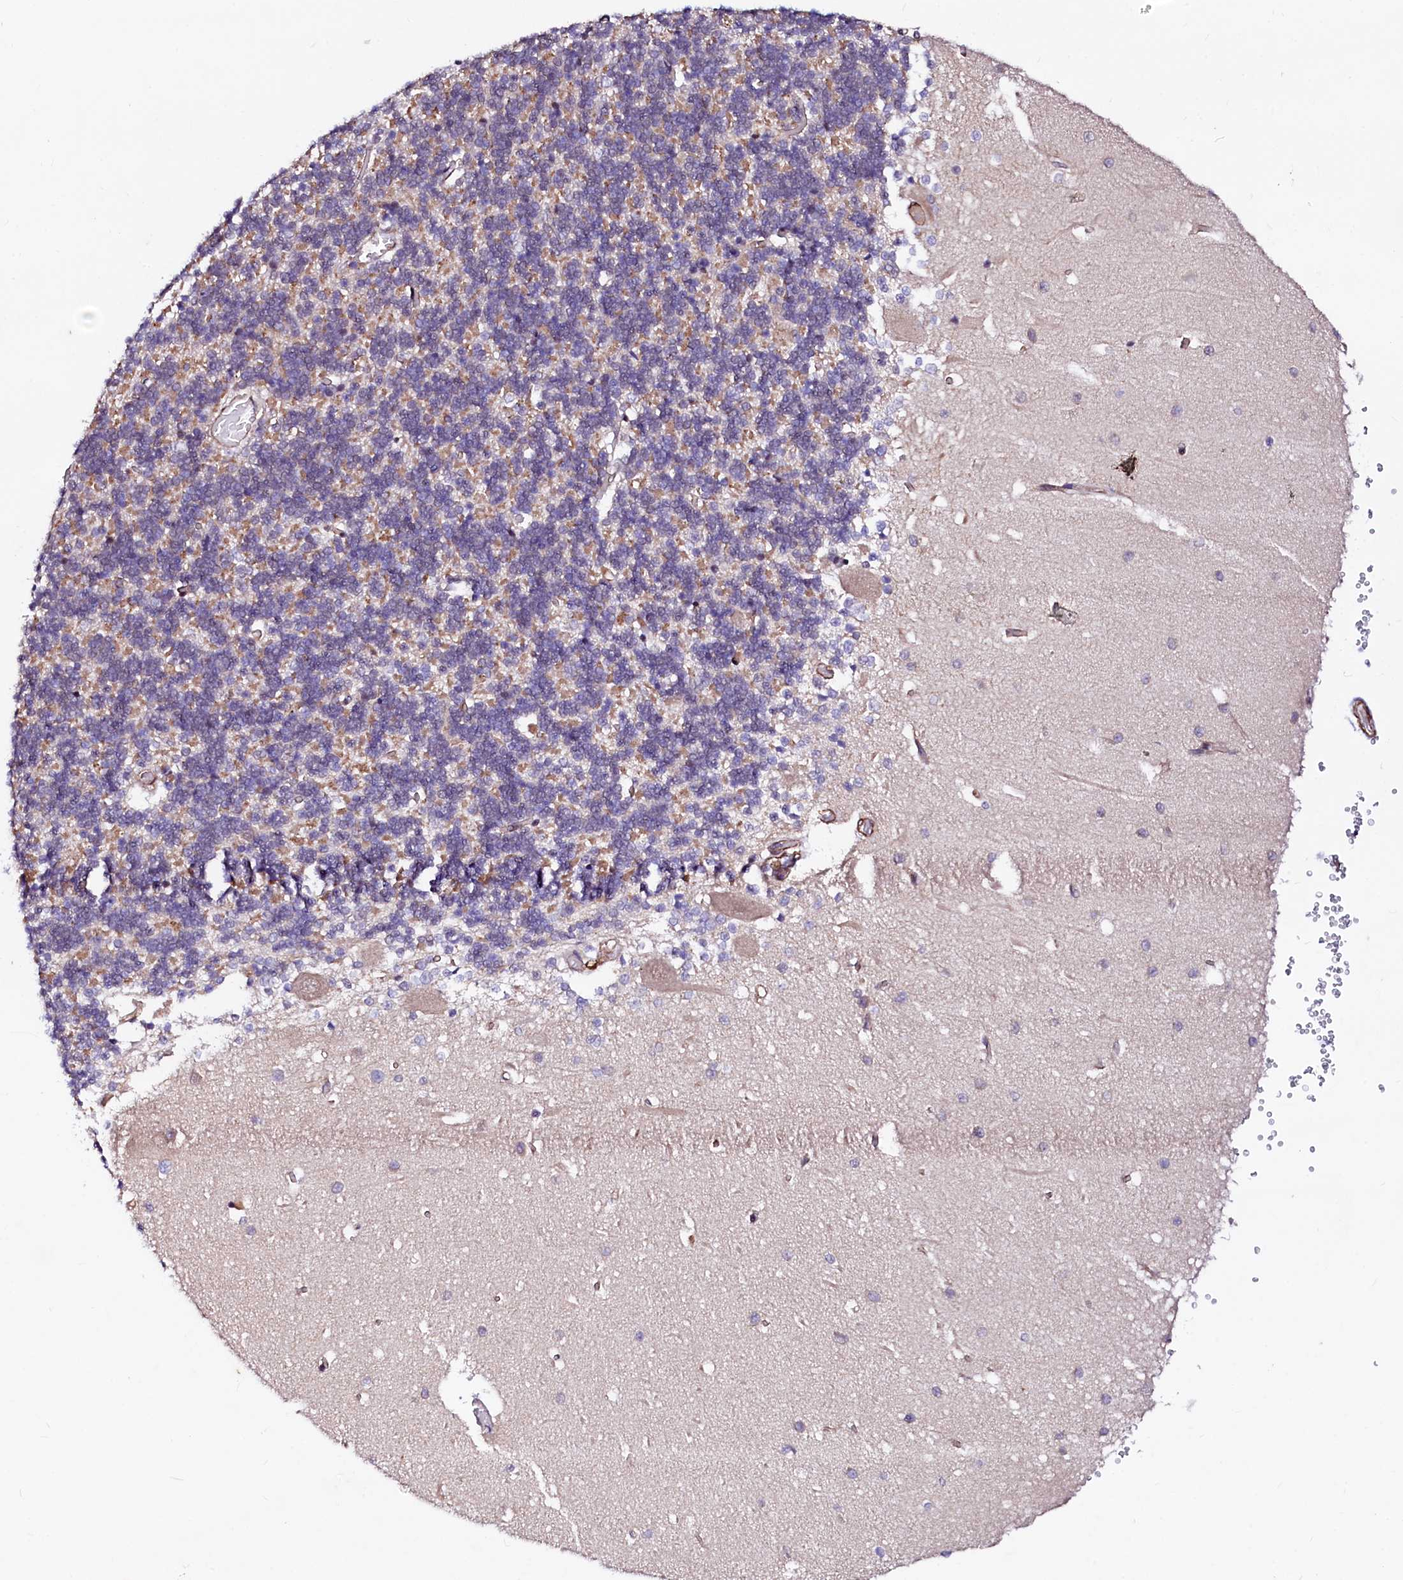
{"staining": {"intensity": "negative", "quantity": "none", "location": "none"}, "tissue": "cerebellum", "cell_type": "Cells in granular layer", "image_type": "normal", "snomed": [{"axis": "morphology", "description": "Normal tissue, NOS"}, {"axis": "topography", "description": "Cerebellum"}], "caption": "A high-resolution image shows immunohistochemistry staining of unremarkable cerebellum, which demonstrates no significant positivity in cells in granular layer.", "gene": "GPR176", "patient": {"sex": "male", "age": 37}}